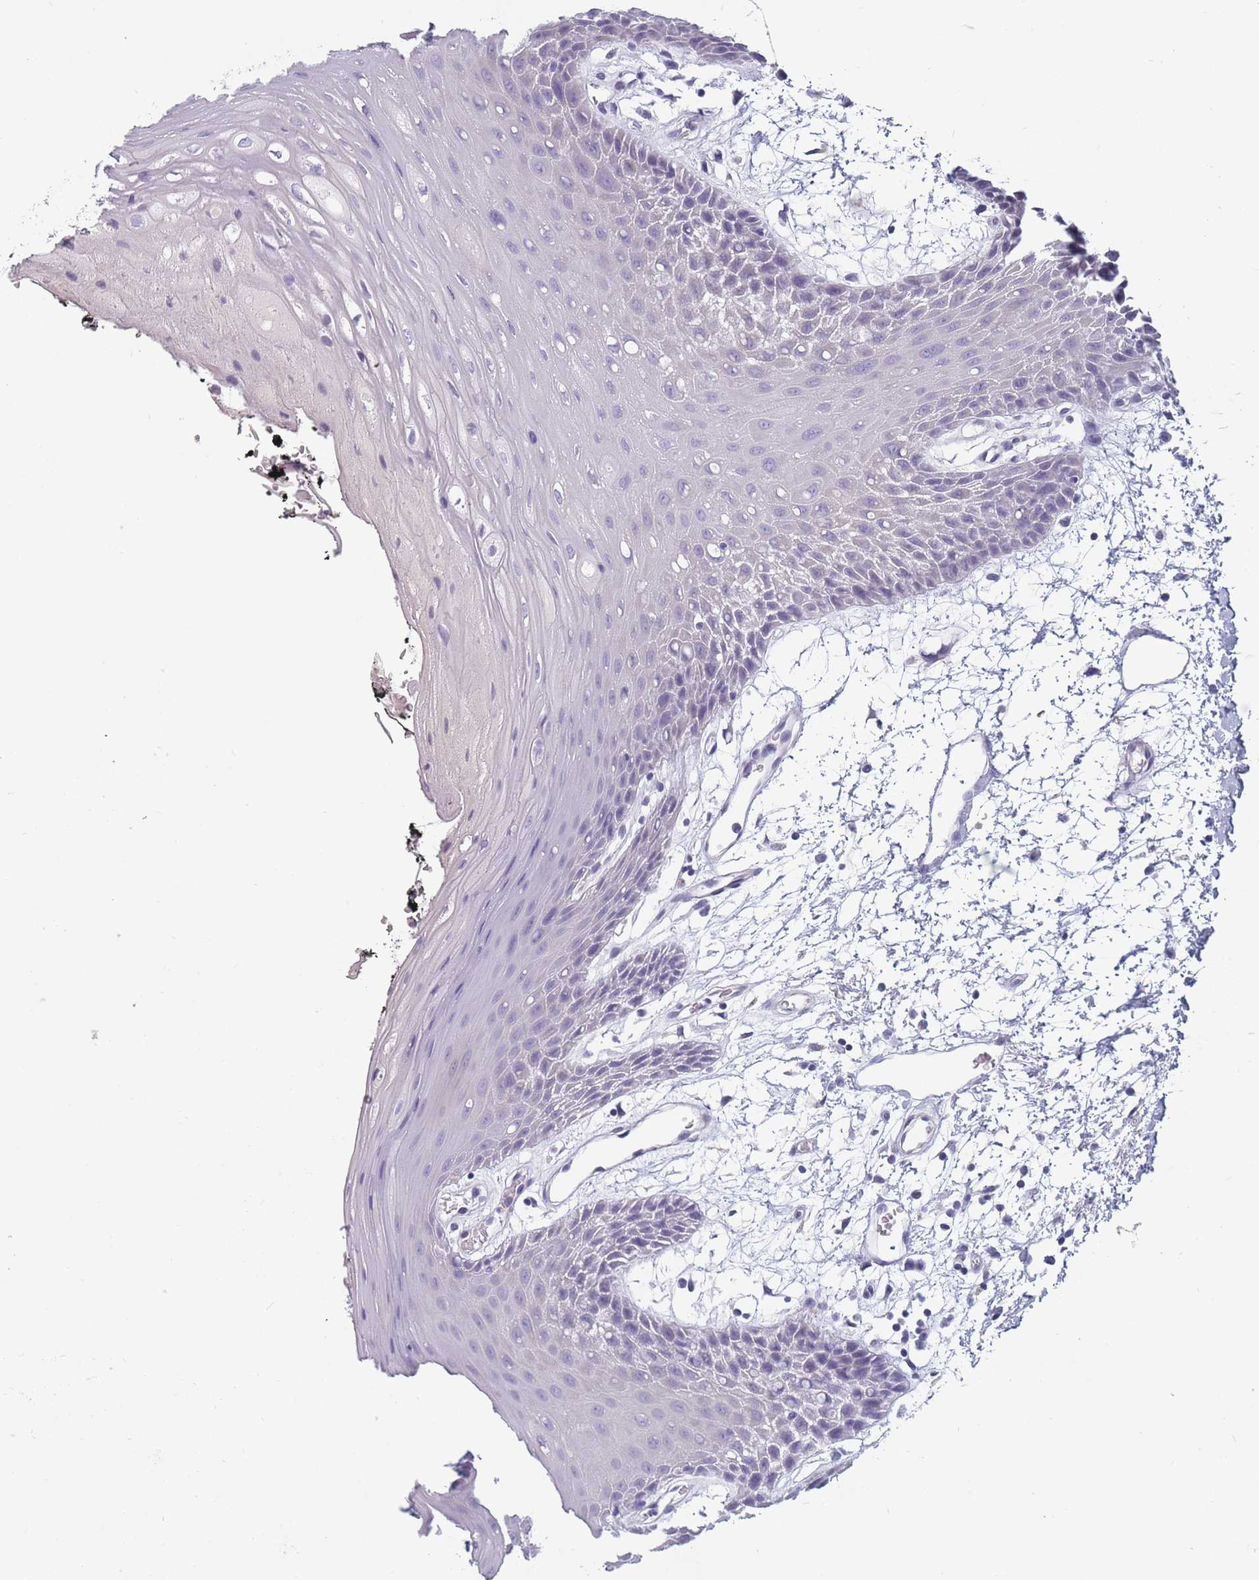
{"staining": {"intensity": "negative", "quantity": "none", "location": "none"}, "tissue": "oral mucosa", "cell_type": "Squamous epithelial cells", "image_type": "normal", "snomed": [{"axis": "morphology", "description": "Normal tissue, NOS"}, {"axis": "topography", "description": "Oral tissue"}, {"axis": "topography", "description": "Tounge, NOS"}], "caption": "A photomicrograph of oral mucosa stained for a protein displays no brown staining in squamous epithelial cells.", "gene": "OR4C5", "patient": {"sex": "female", "age": 59}}